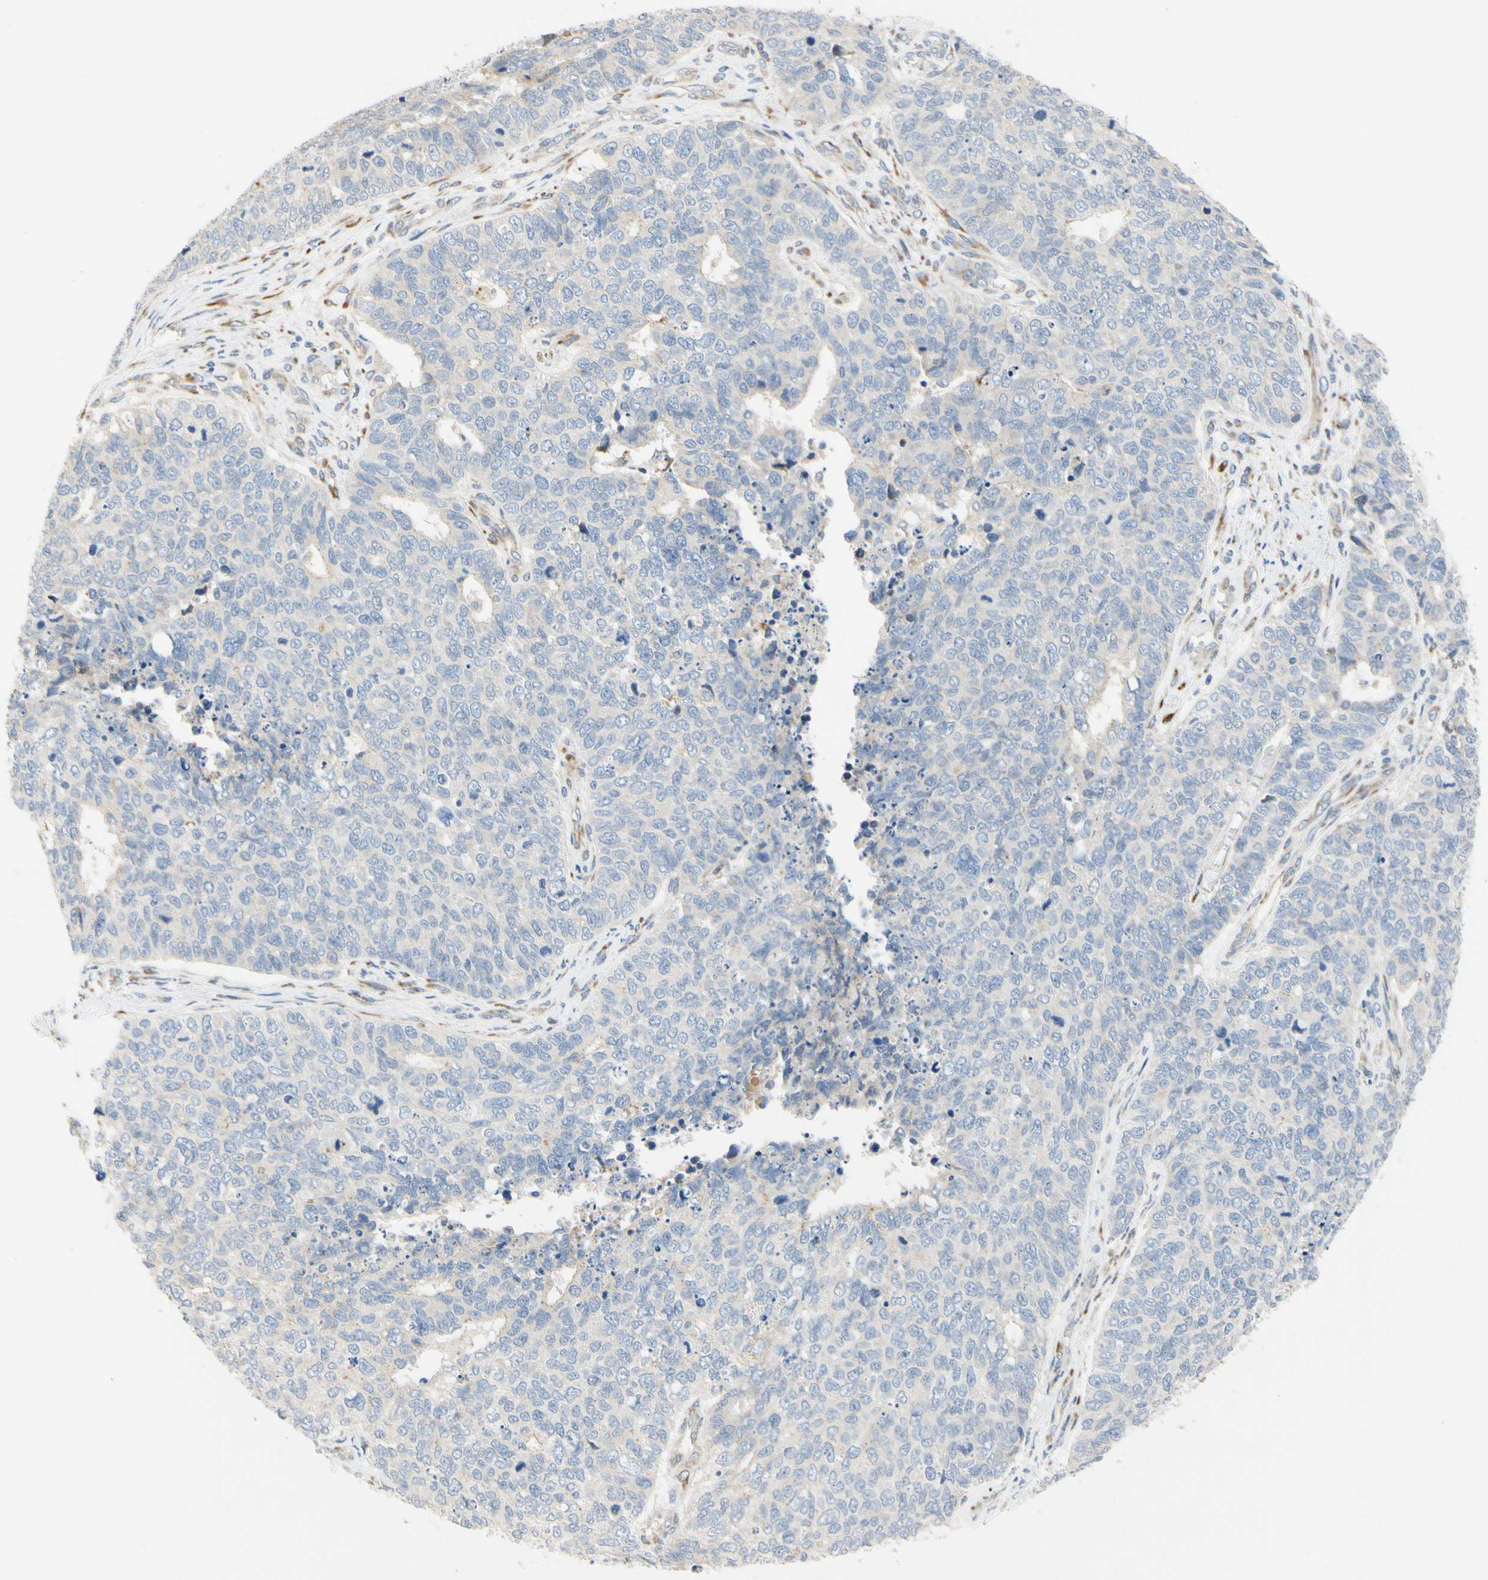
{"staining": {"intensity": "negative", "quantity": "none", "location": "none"}, "tissue": "cervical cancer", "cell_type": "Tumor cells", "image_type": "cancer", "snomed": [{"axis": "morphology", "description": "Squamous cell carcinoma, NOS"}, {"axis": "topography", "description": "Cervix"}], "caption": "Cervical cancer (squamous cell carcinoma) stained for a protein using immunohistochemistry (IHC) displays no staining tumor cells.", "gene": "ZNF236", "patient": {"sex": "female", "age": 63}}